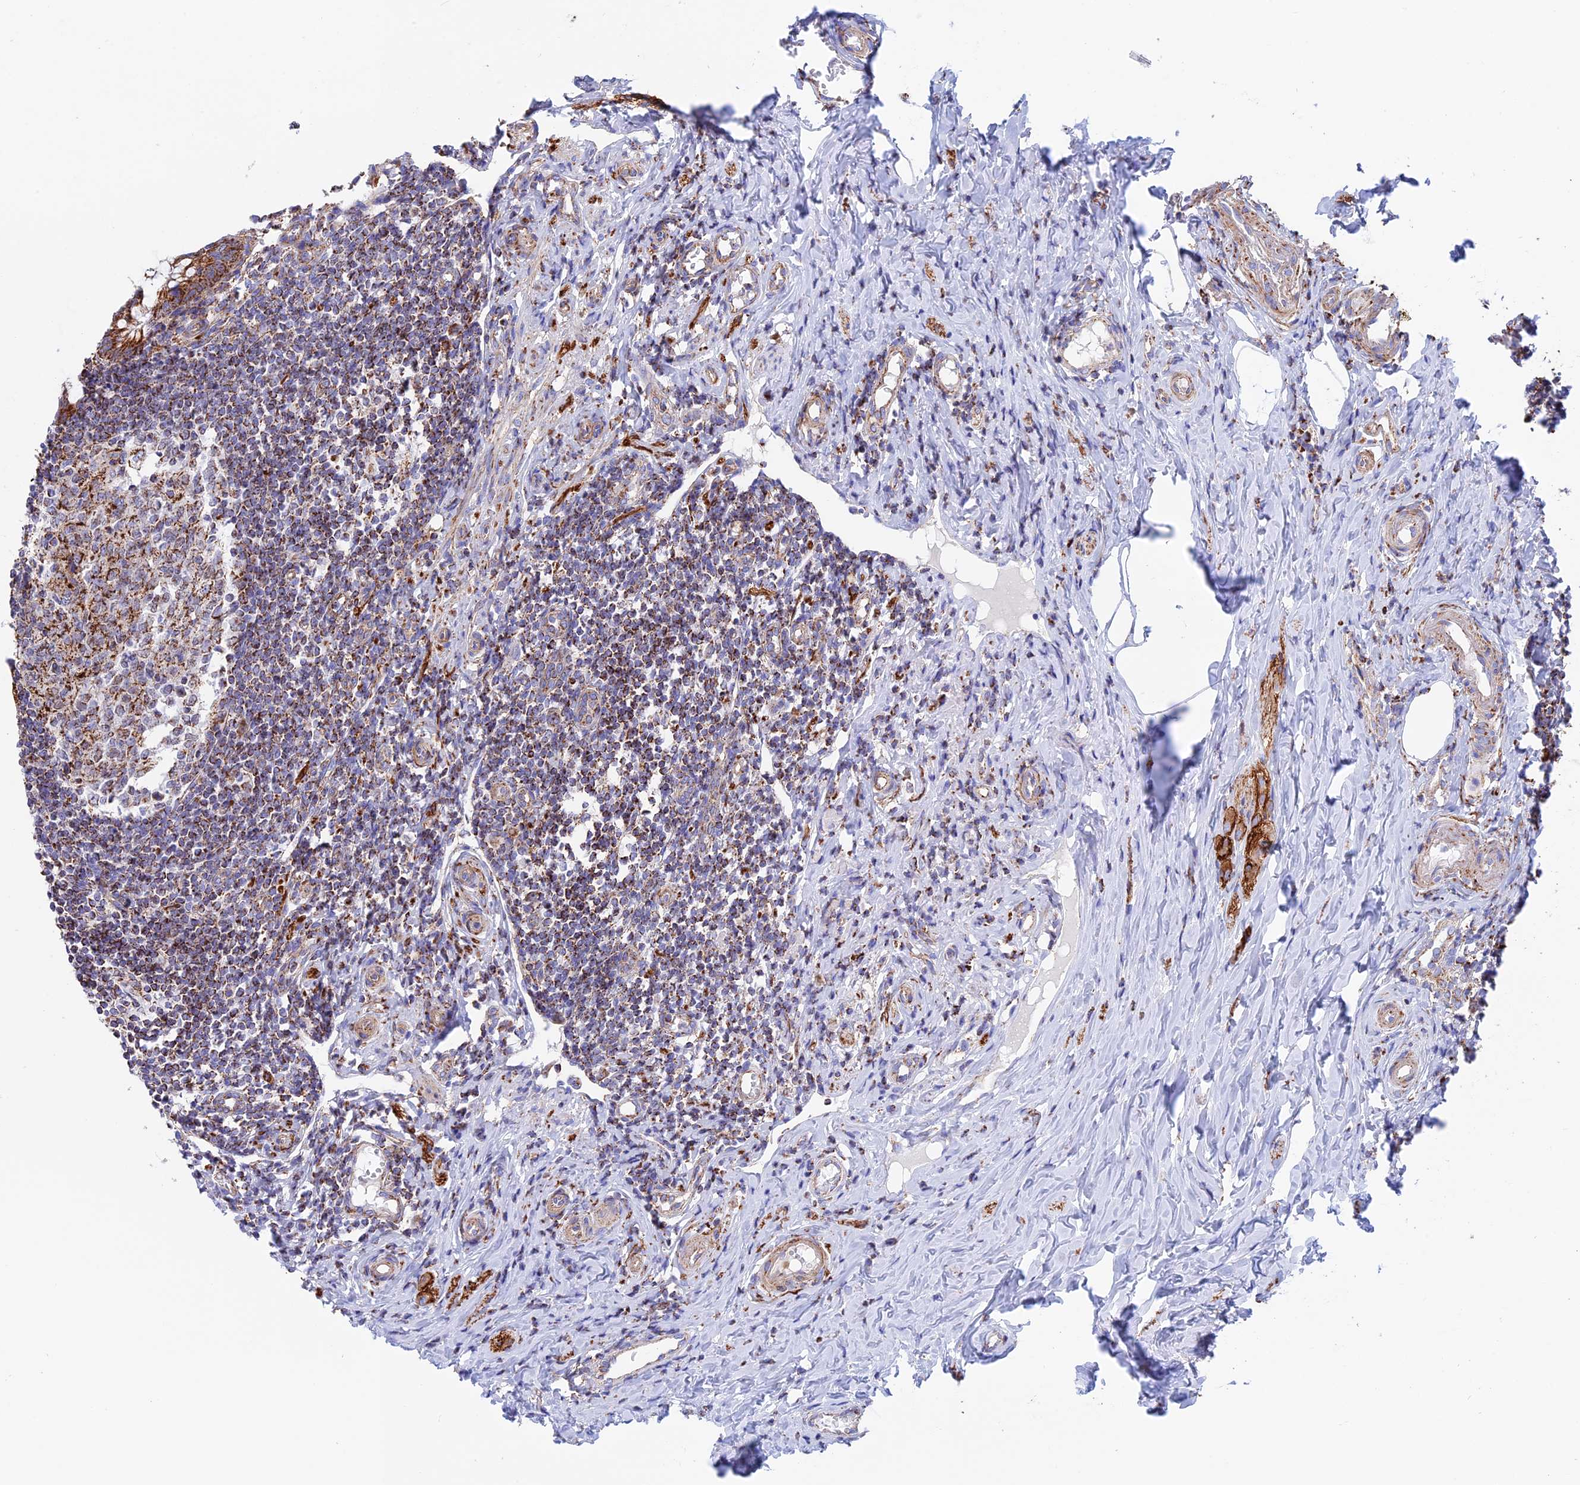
{"staining": {"intensity": "strong", "quantity": ">75%", "location": "cytoplasmic/membranous"}, "tissue": "appendix", "cell_type": "Glandular cells", "image_type": "normal", "snomed": [{"axis": "morphology", "description": "Normal tissue, NOS"}, {"axis": "topography", "description": "Appendix"}], "caption": "Protein expression analysis of benign human appendix reveals strong cytoplasmic/membranous staining in approximately >75% of glandular cells.", "gene": "GCDH", "patient": {"sex": "female", "age": 33}}